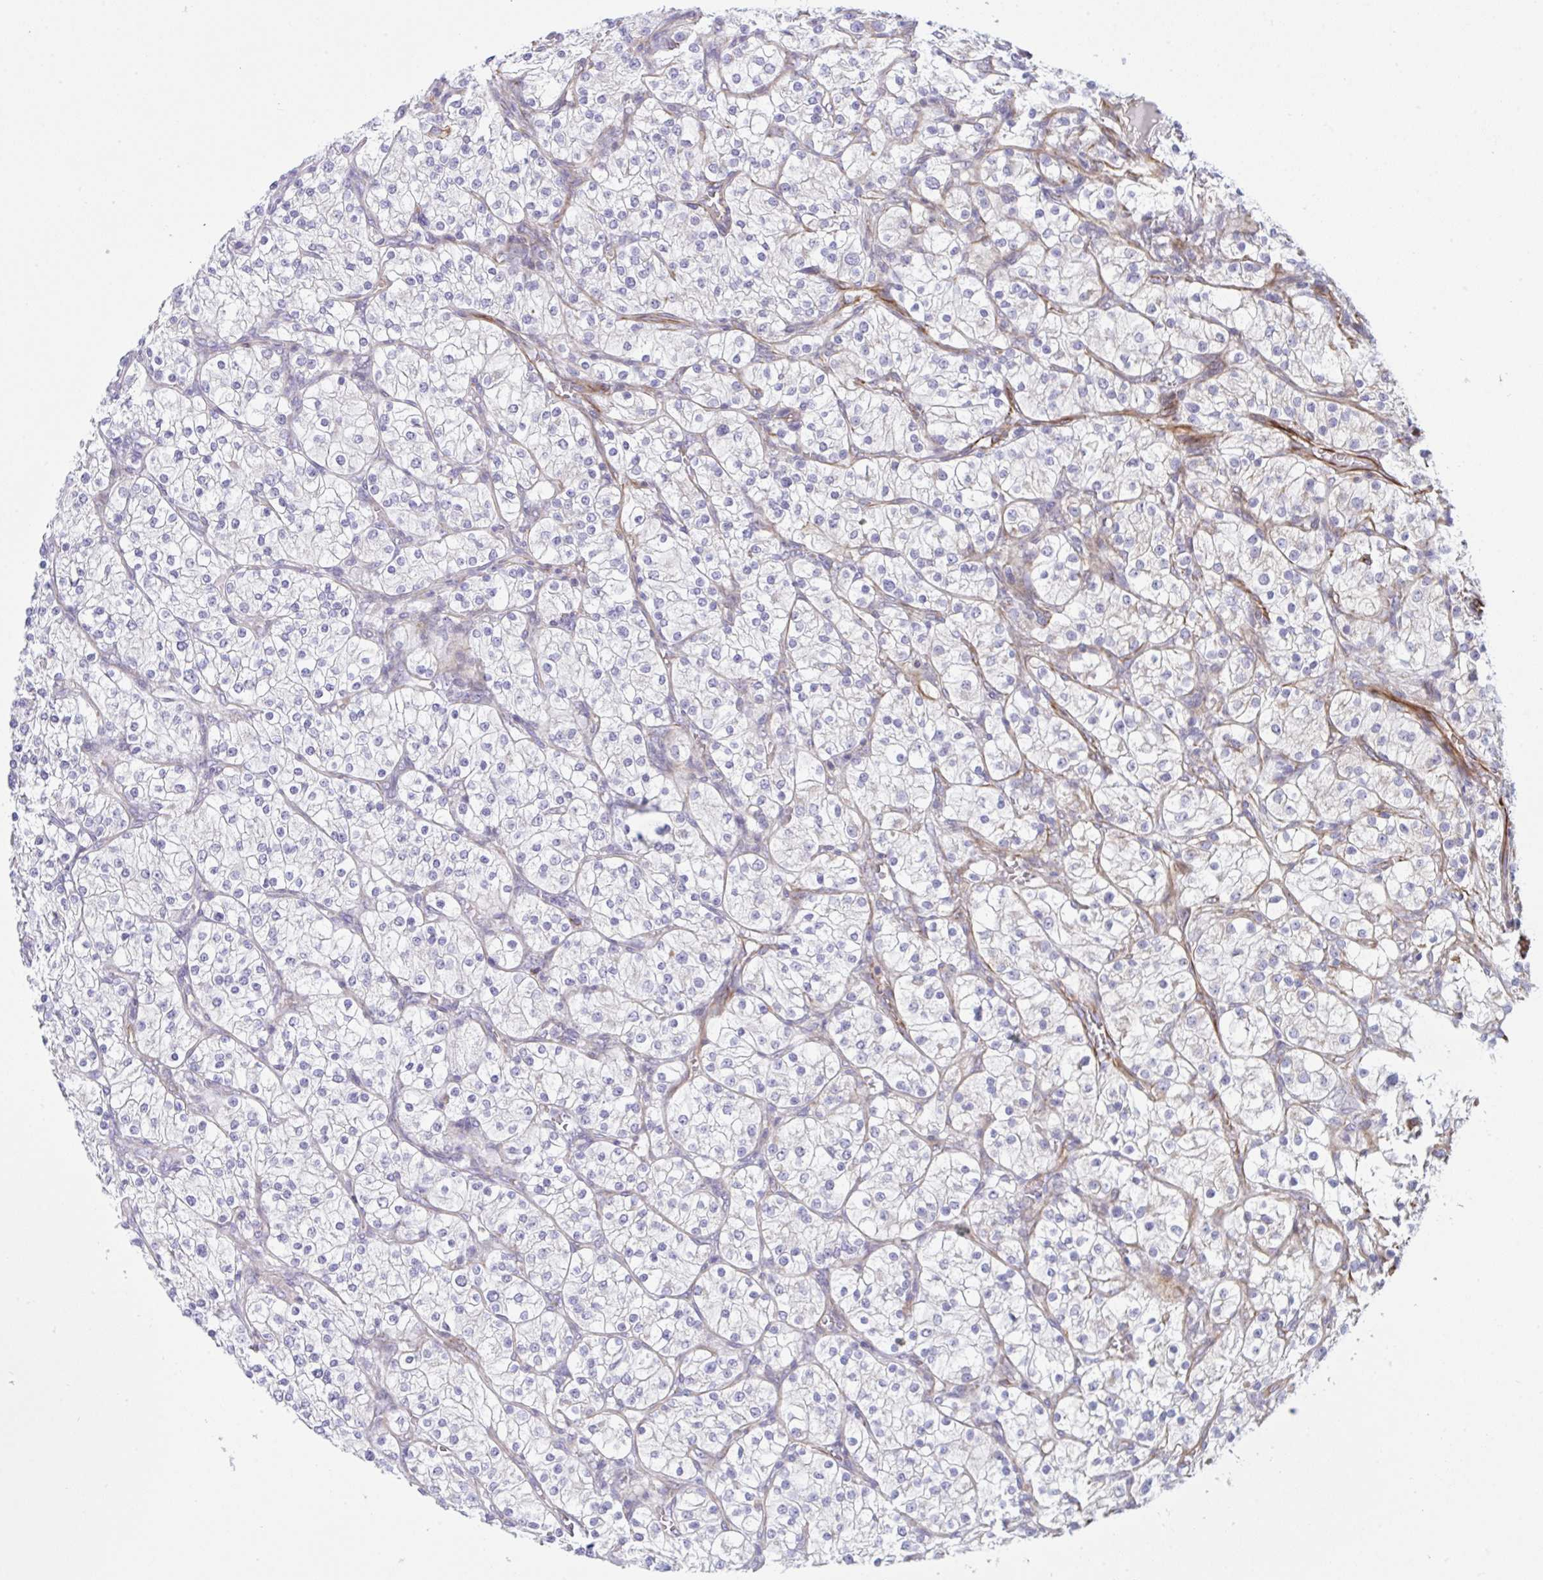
{"staining": {"intensity": "negative", "quantity": "none", "location": "none"}, "tissue": "renal cancer", "cell_type": "Tumor cells", "image_type": "cancer", "snomed": [{"axis": "morphology", "description": "Adenocarcinoma, NOS"}, {"axis": "topography", "description": "Kidney"}], "caption": "DAB (3,3'-diaminobenzidine) immunohistochemical staining of adenocarcinoma (renal) demonstrates no significant positivity in tumor cells.", "gene": "DCBLD1", "patient": {"sex": "male", "age": 80}}